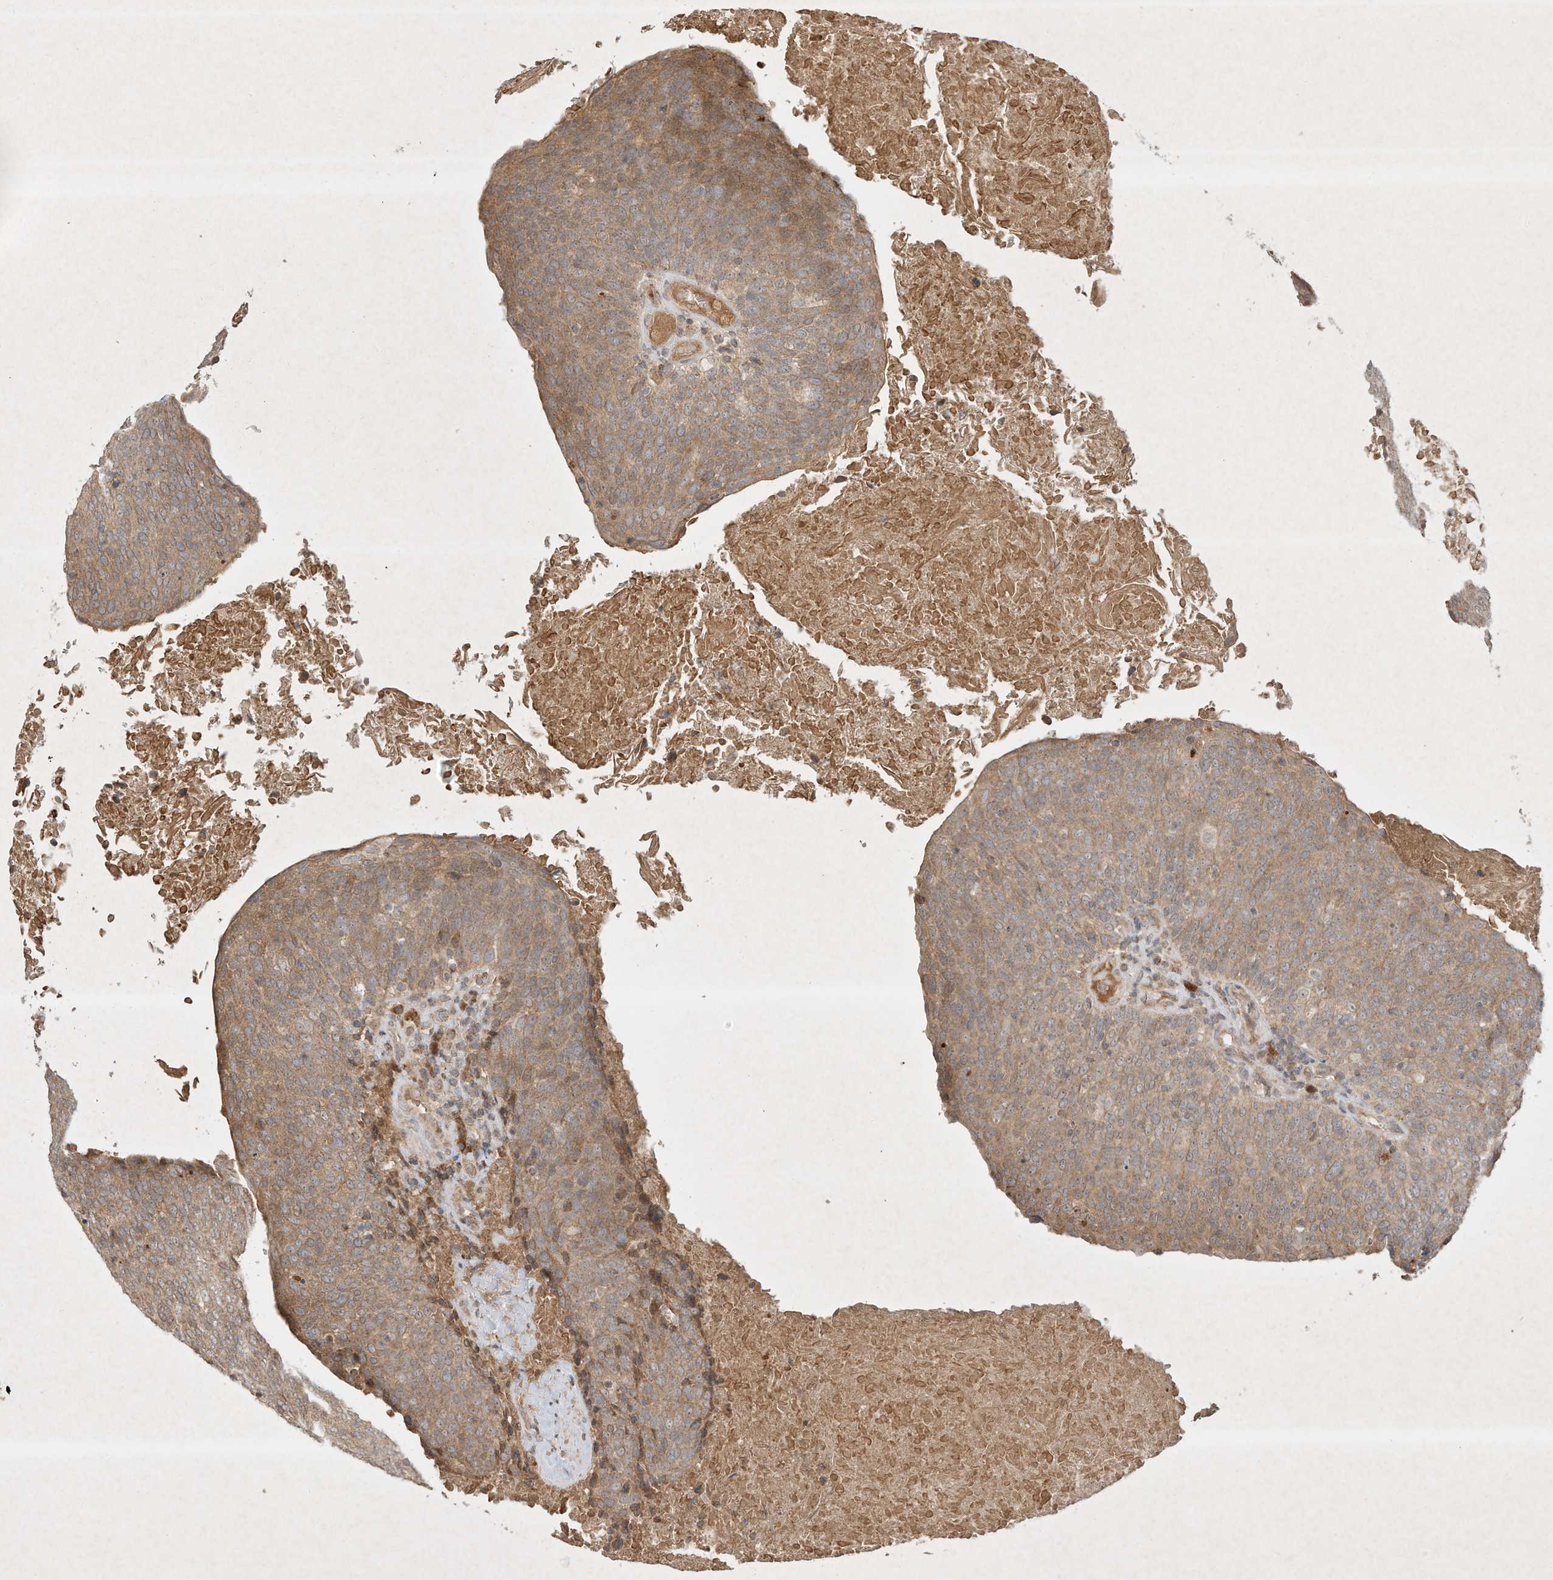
{"staining": {"intensity": "moderate", "quantity": ">75%", "location": "cytoplasmic/membranous"}, "tissue": "head and neck cancer", "cell_type": "Tumor cells", "image_type": "cancer", "snomed": [{"axis": "morphology", "description": "Squamous cell carcinoma, NOS"}, {"axis": "morphology", "description": "Squamous cell carcinoma, metastatic, NOS"}, {"axis": "topography", "description": "Lymph node"}, {"axis": "topography", "description": "Head-Neck"}], "caption": "Immunohistochemical staining of human head and neck cancer (squamous cell carcinoma) reveals moderate cytoplasmic/membranous protein positivity in approximately >75% of tumor cells.", "gene": "BTRC", "patient": {"sex": "male", "age": 62}}